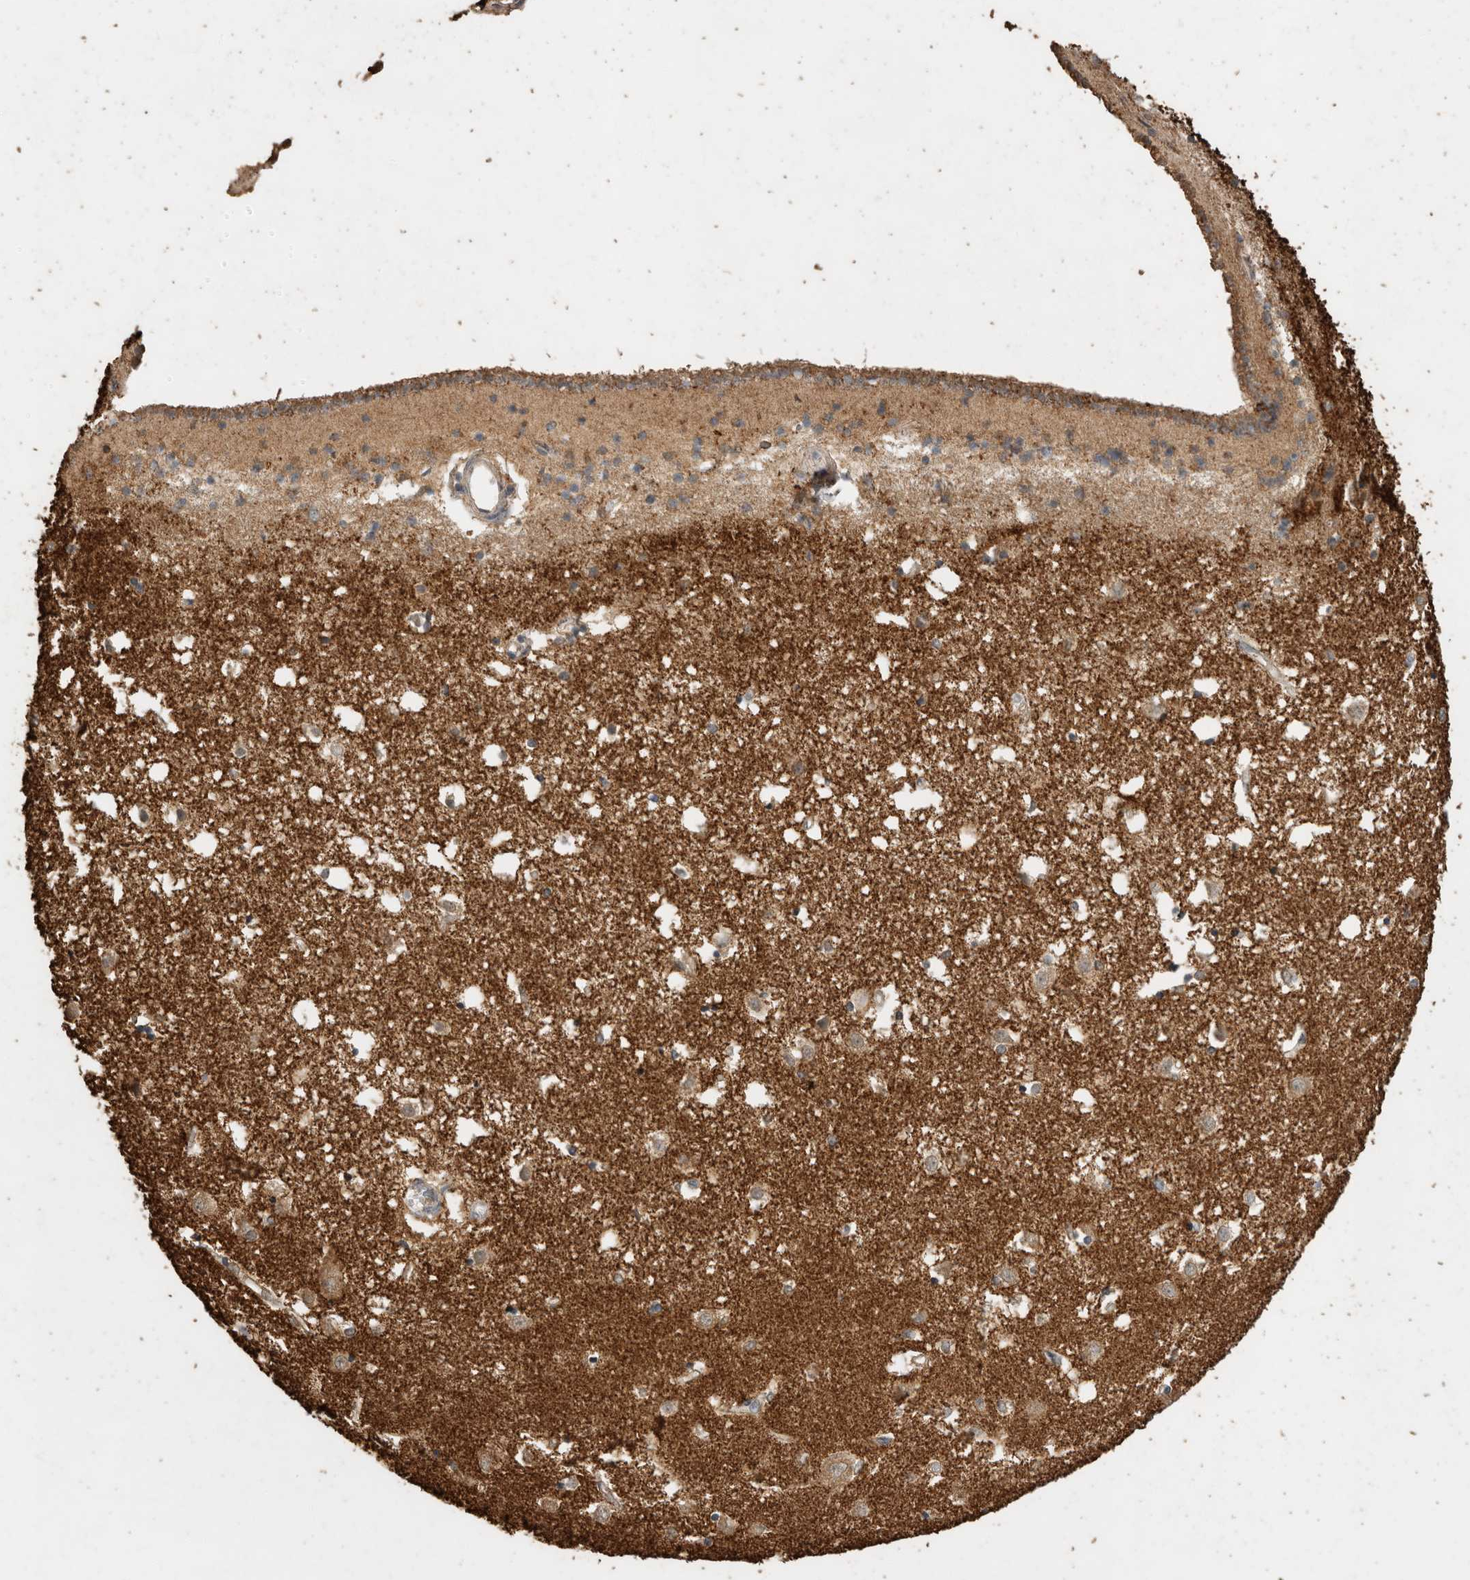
{"staining": {"intensity": "moderate", "quantity": "<25%", "location": "cytoplasmic/membranous"}, "tissue": "caudate", "cell_type": "Glial cells", "image_type": "normal", "snomed": [{"axis": "morphology", "description": "Normal tissue, NOS"}, {"axis": "topography", "description": "Lateral ventricle wall"}], "caption": "A brown stain highlights moderate cytoplasmic/membranous positivity of a protein in glial cells of normal caudate.", "gene": "CTF1", "patient": {"sex": "male", "age": 45}}